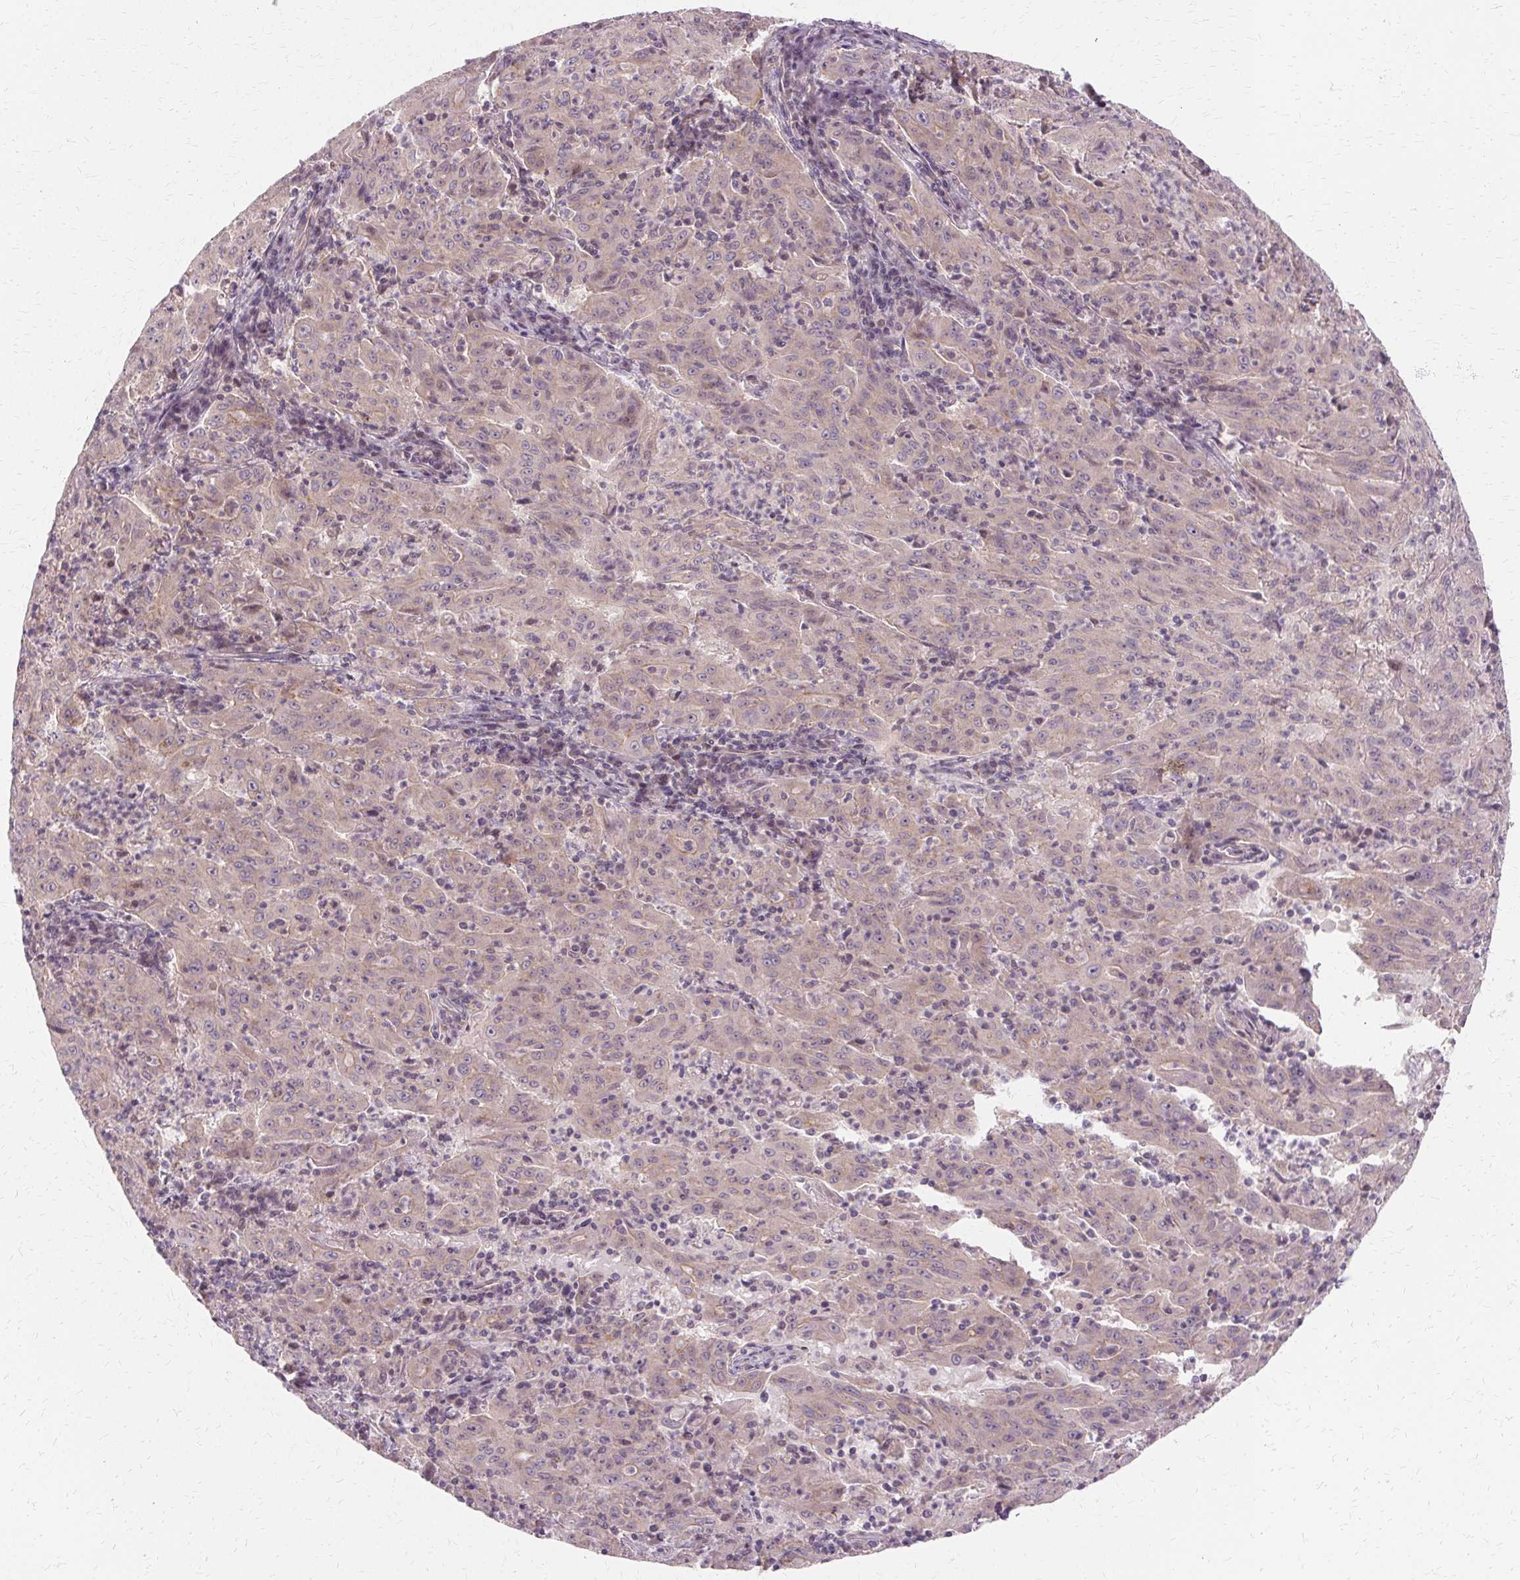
{"staining": {"intensity": "negative", "quantity": "none", "location": "none"}, "tissue": "pancreatic cancer", "cell_type": "Tumor cells", "image_type": "cancer", "snomed": [{"axis": "morphology", "description": "Adenocarcinoma, NOS"}, {"axis": "topography", "description": "Pancreas"}], "caption": "IHC of human pancreatic cancer shows no positivity in tumor cells.", "gene": "USP8", "patient": {"sex": "male", "age": 63}}